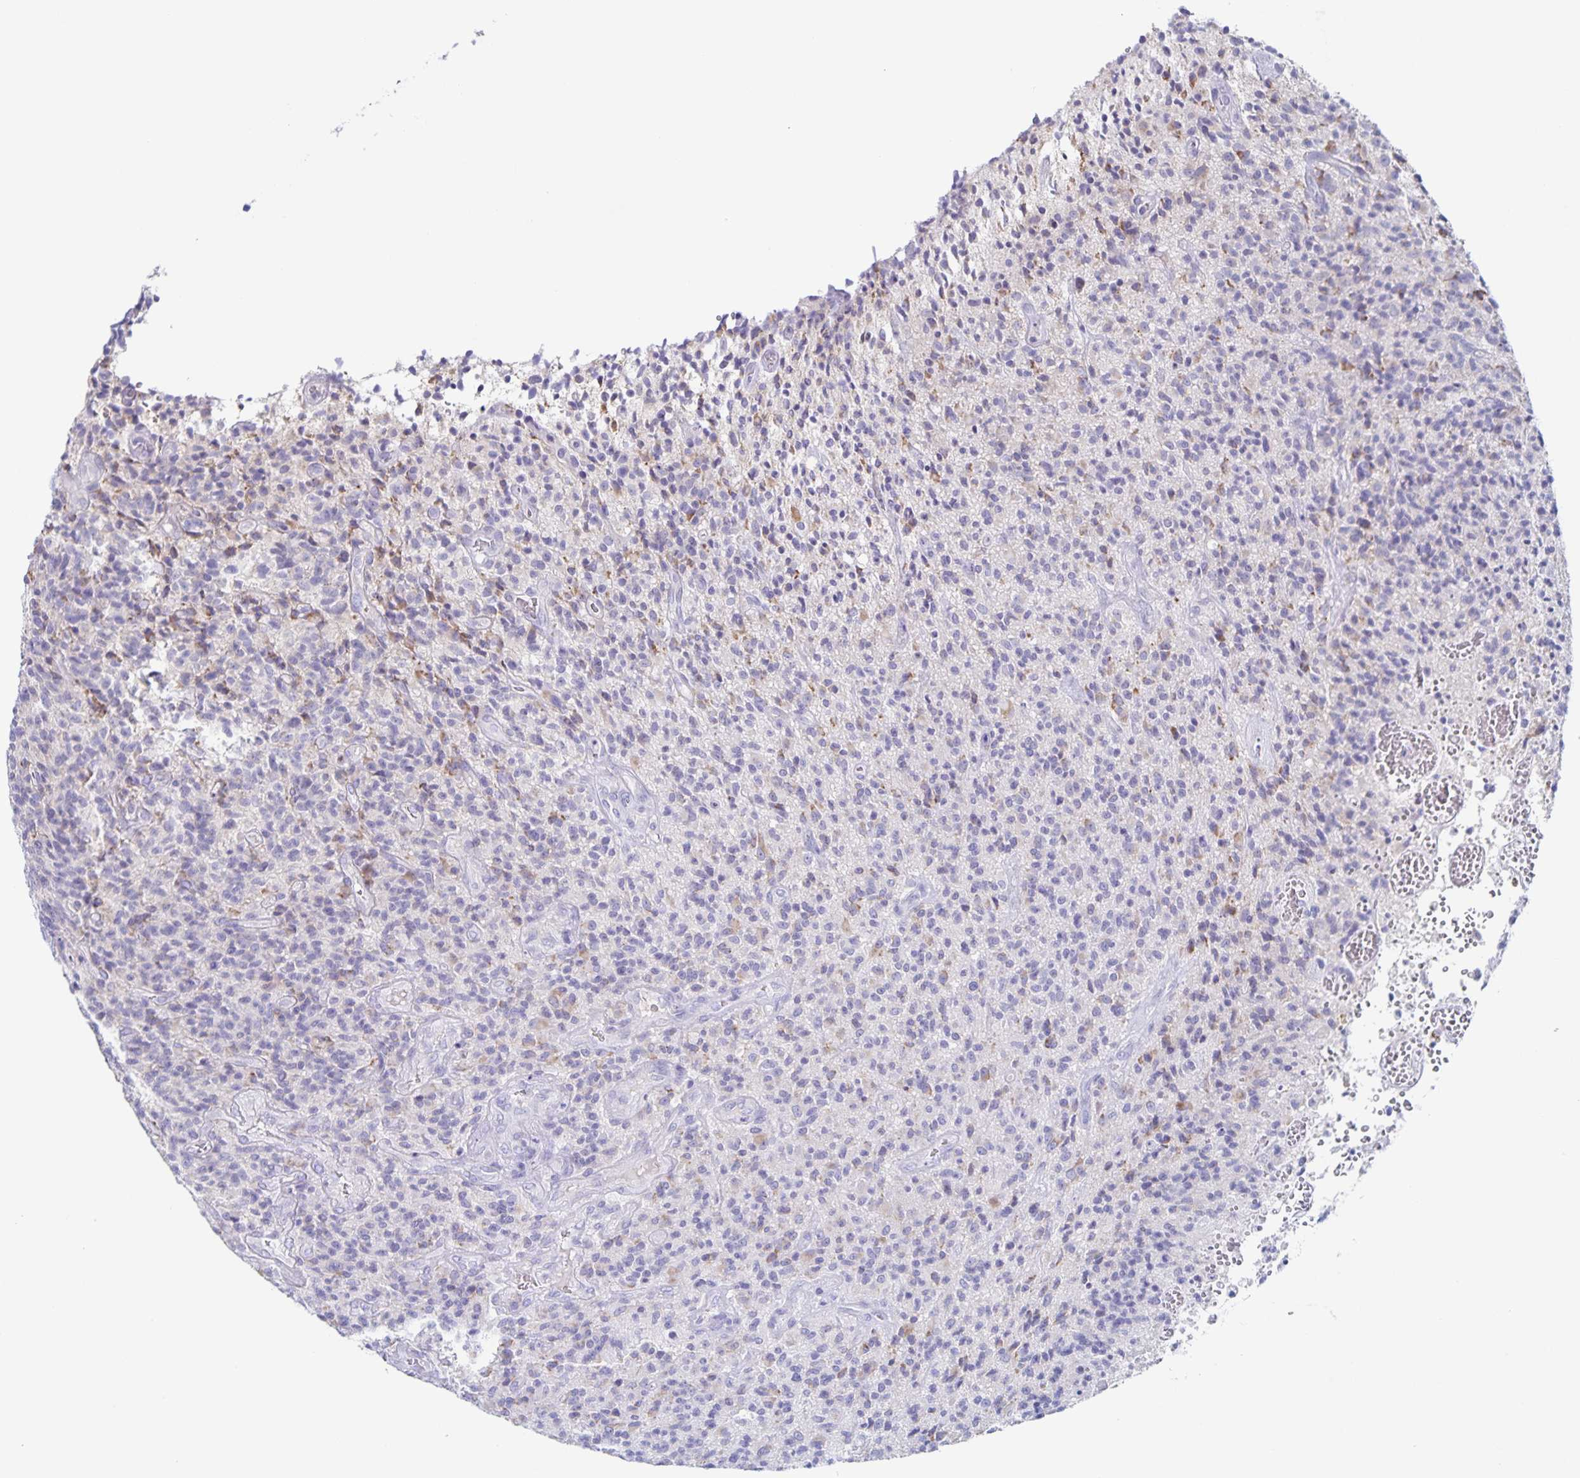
{"staining": {"intensity": "negative", "quantity": "none", "location": "none"}, "tissue": "glioma", "cell_type": "Tumor cells", "image_type": "cancer", "snomed": [{"axis": "morphology", "description": "Glioma, malignant, High grade"}, {"axis": "topography", "description": "Brain"}], "caption": "The photomicrograph reveals no staining of tumor cells in malignant glioma (high-grade).", "gene": "RPL36A", "patient": {"sex": "male", "age": 76}}